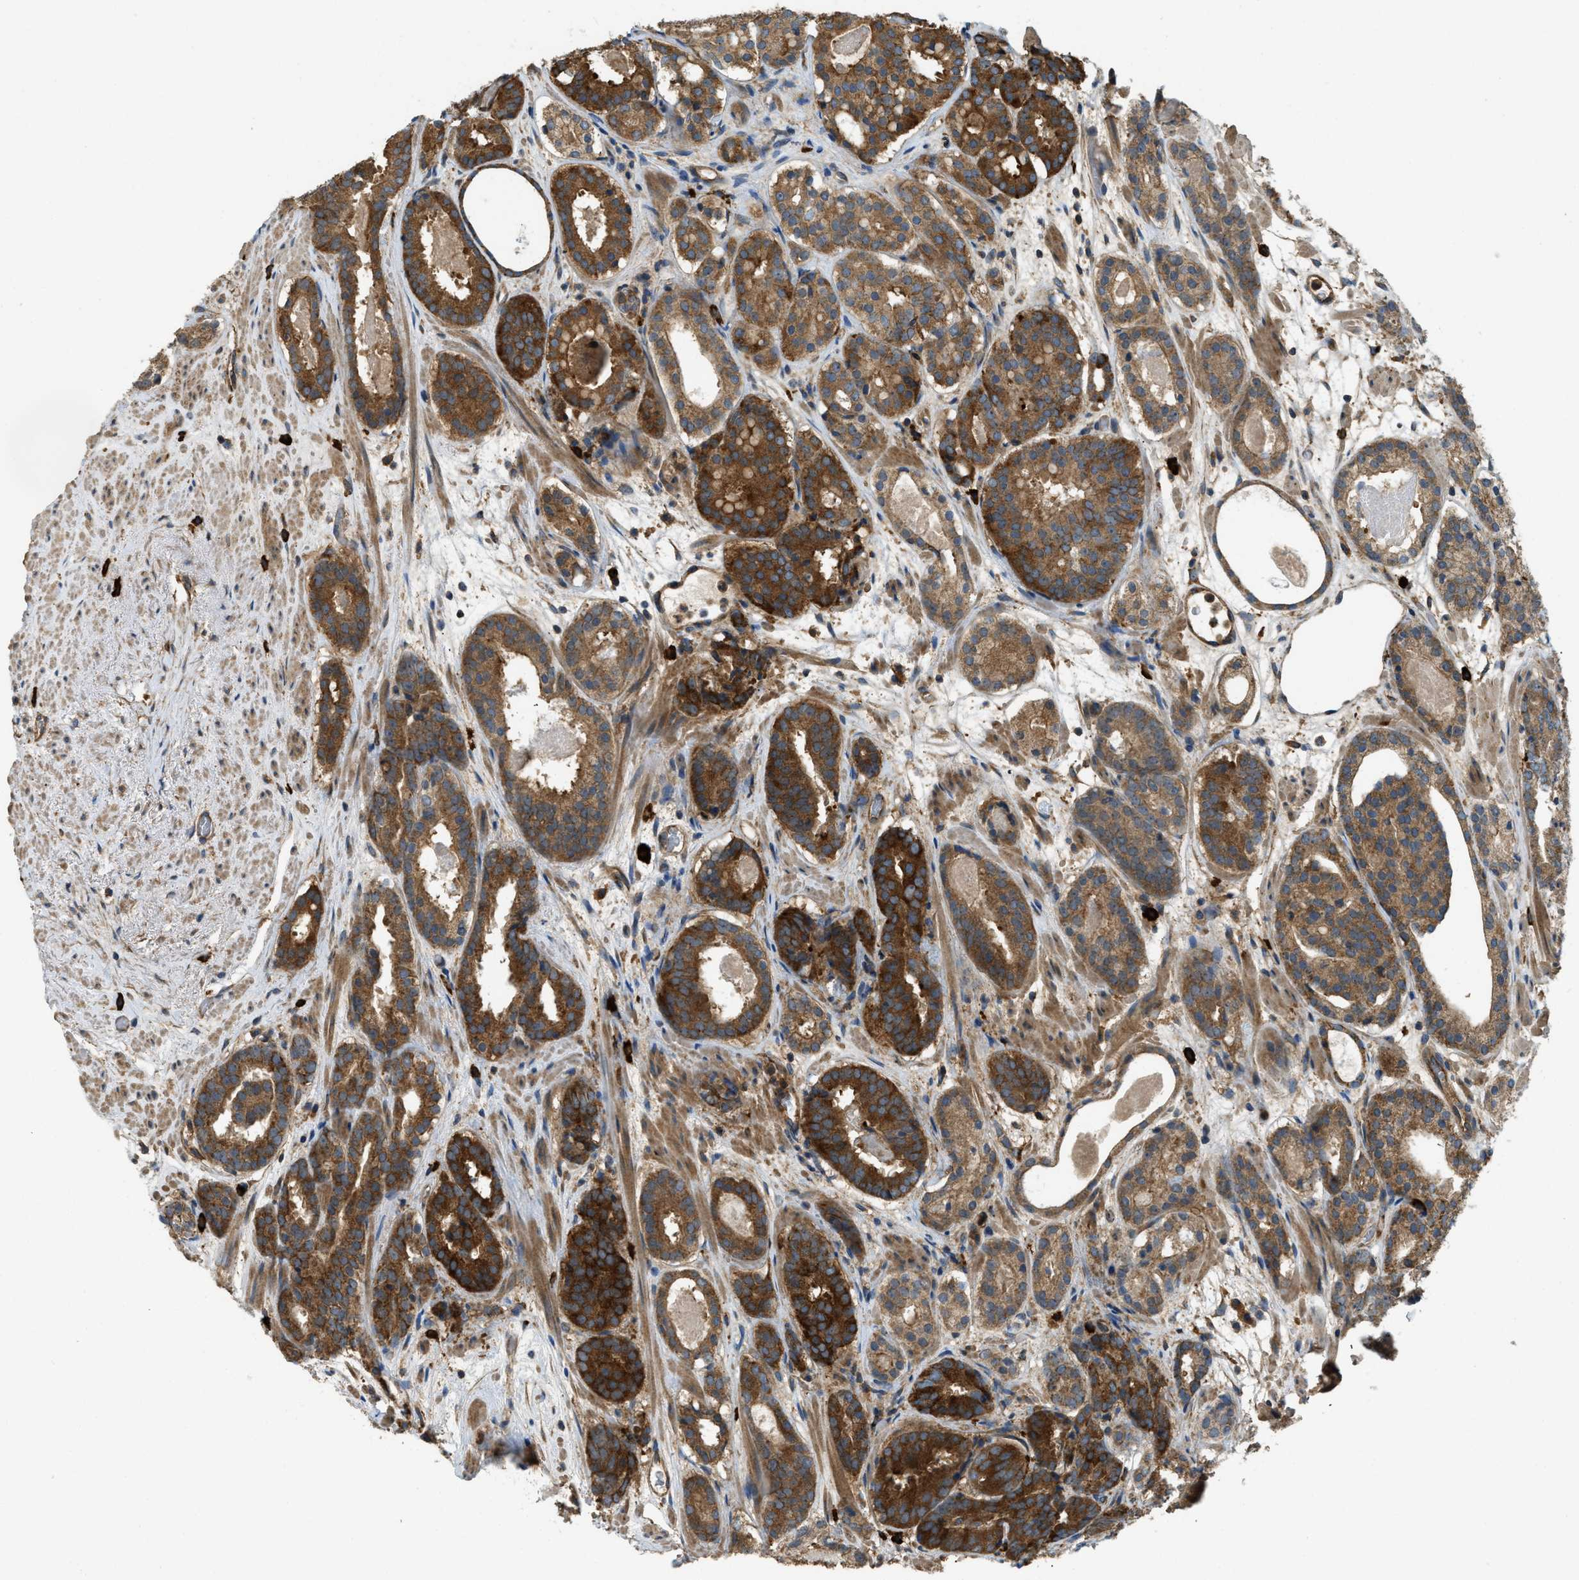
{"staining": {"intensity": "strong", "quantity": ">75%", "location": "cytoplasmic/membranous"}, "tissue": "prostate cancer", "cell_type": "Tumor cells", "image_type": "cancer", "snomed": [{"axis": "morphology", "description": "Adenocarcinoma, Low grade"}, {"axis": "topography", "description": "Prostate"}], "caption": "An immunohistochemistry (IHC) micrograph of neoplastic tissue is shown. Protein staining in brown shows strong cytoplasmic/membranous positivity in prostate adenocarcinoma (low-grade) within tumor cells.", "gene": "BAG4", "patient": {"sex": "male", "age": 69}}